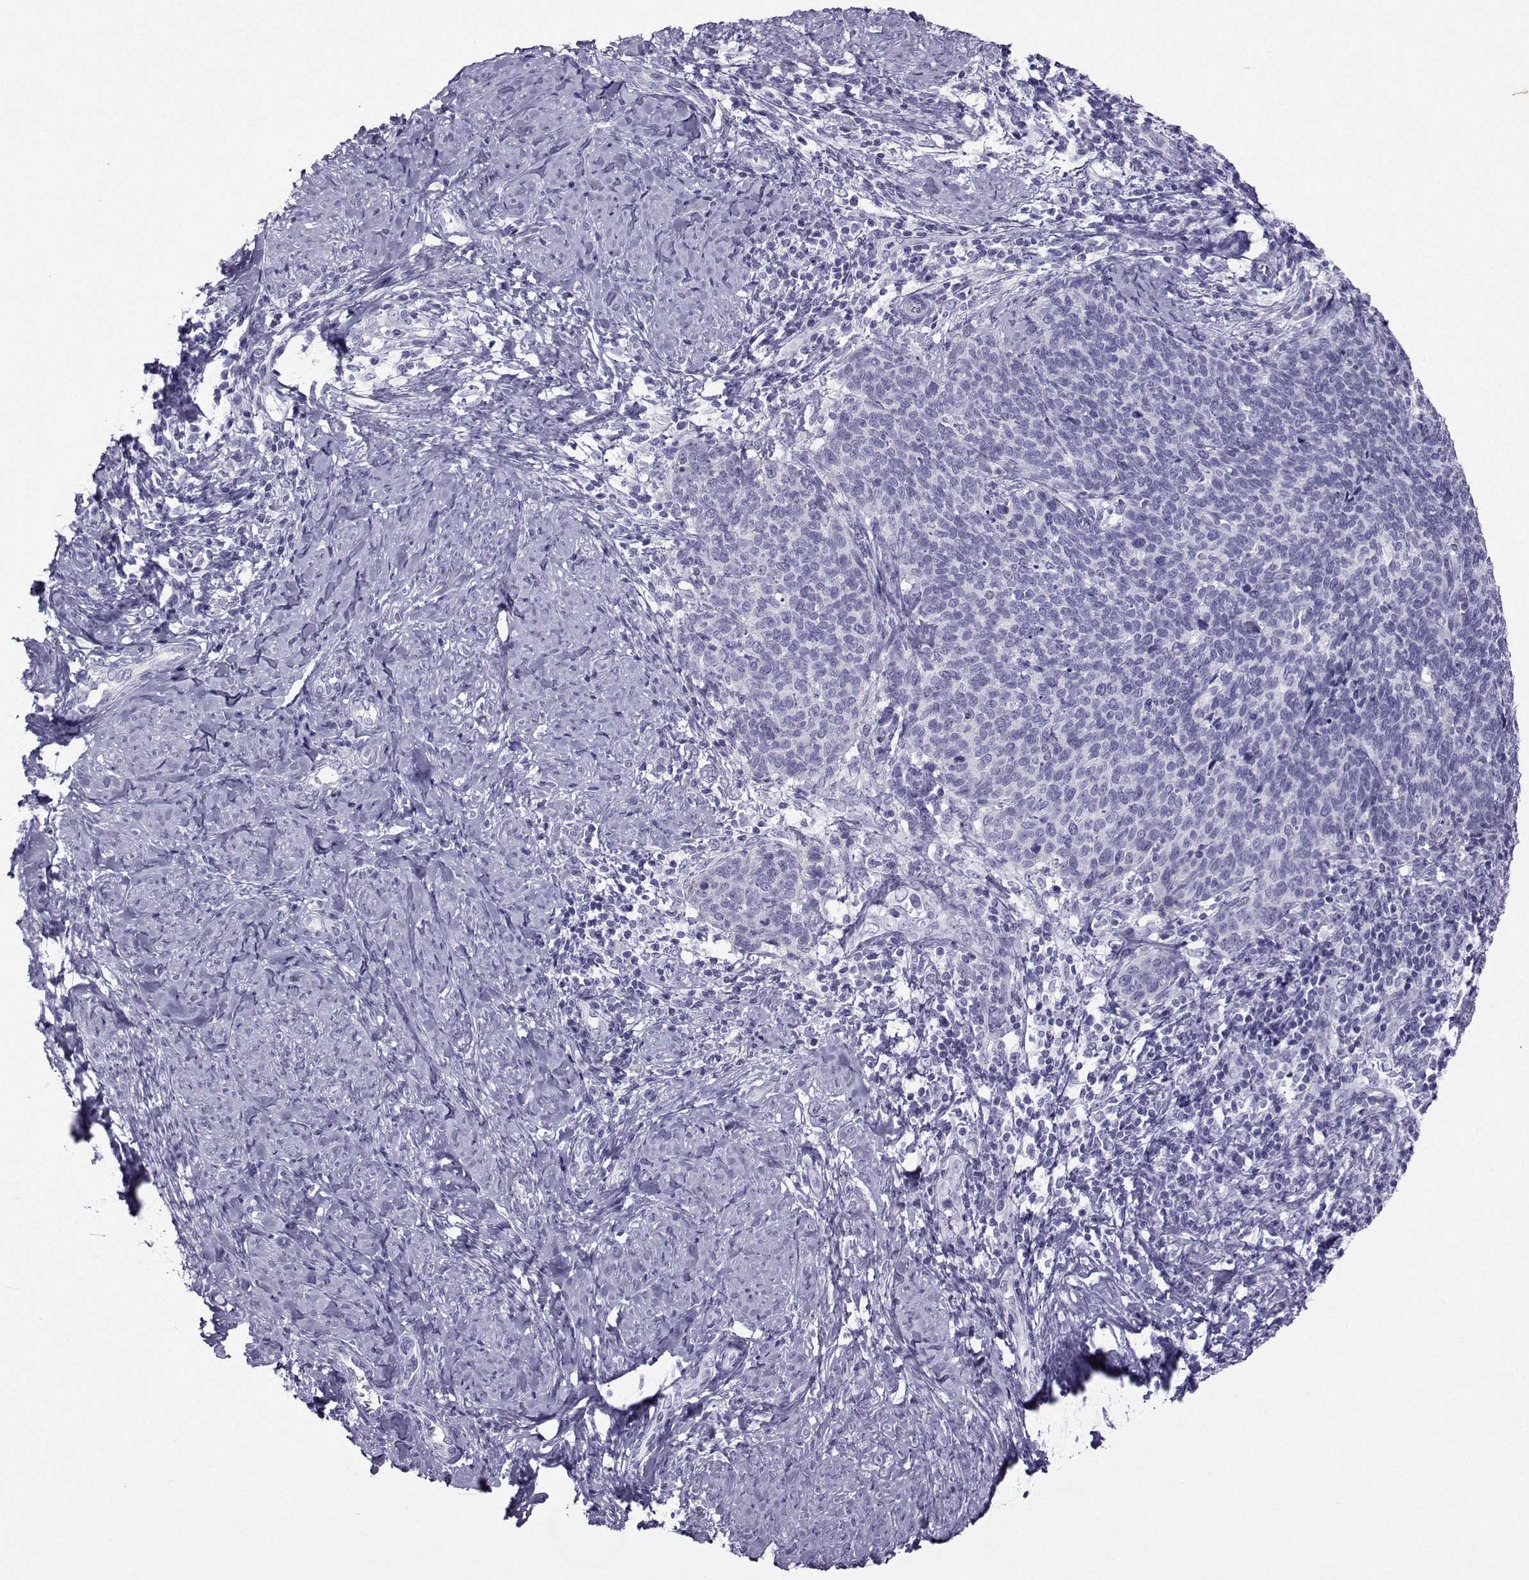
{"staining": {"intensity": "negative", "quantity": "none", "location": "none"}, "tissue": "cervical cancer", "cell_type": "Tumor cells", "image_type": "cancer", "snomed": [{"axis": "morphology", "description": "Normal tissue, NOS"}, {"axis": "morphology", "description": "Squamous cell carcinoma, NOS"}, {"axis": "topography", "description": "Cervix"}], "caption": "Immunohistochemical staining of human cervical cancer (squamous cell carcinoma) demonstrates no significant staining in tumor cells. (DAB IHC with hematoxylin counter stain).", "gene": "CRYBB1", "patient": {"sex": "female", "age": 39}}